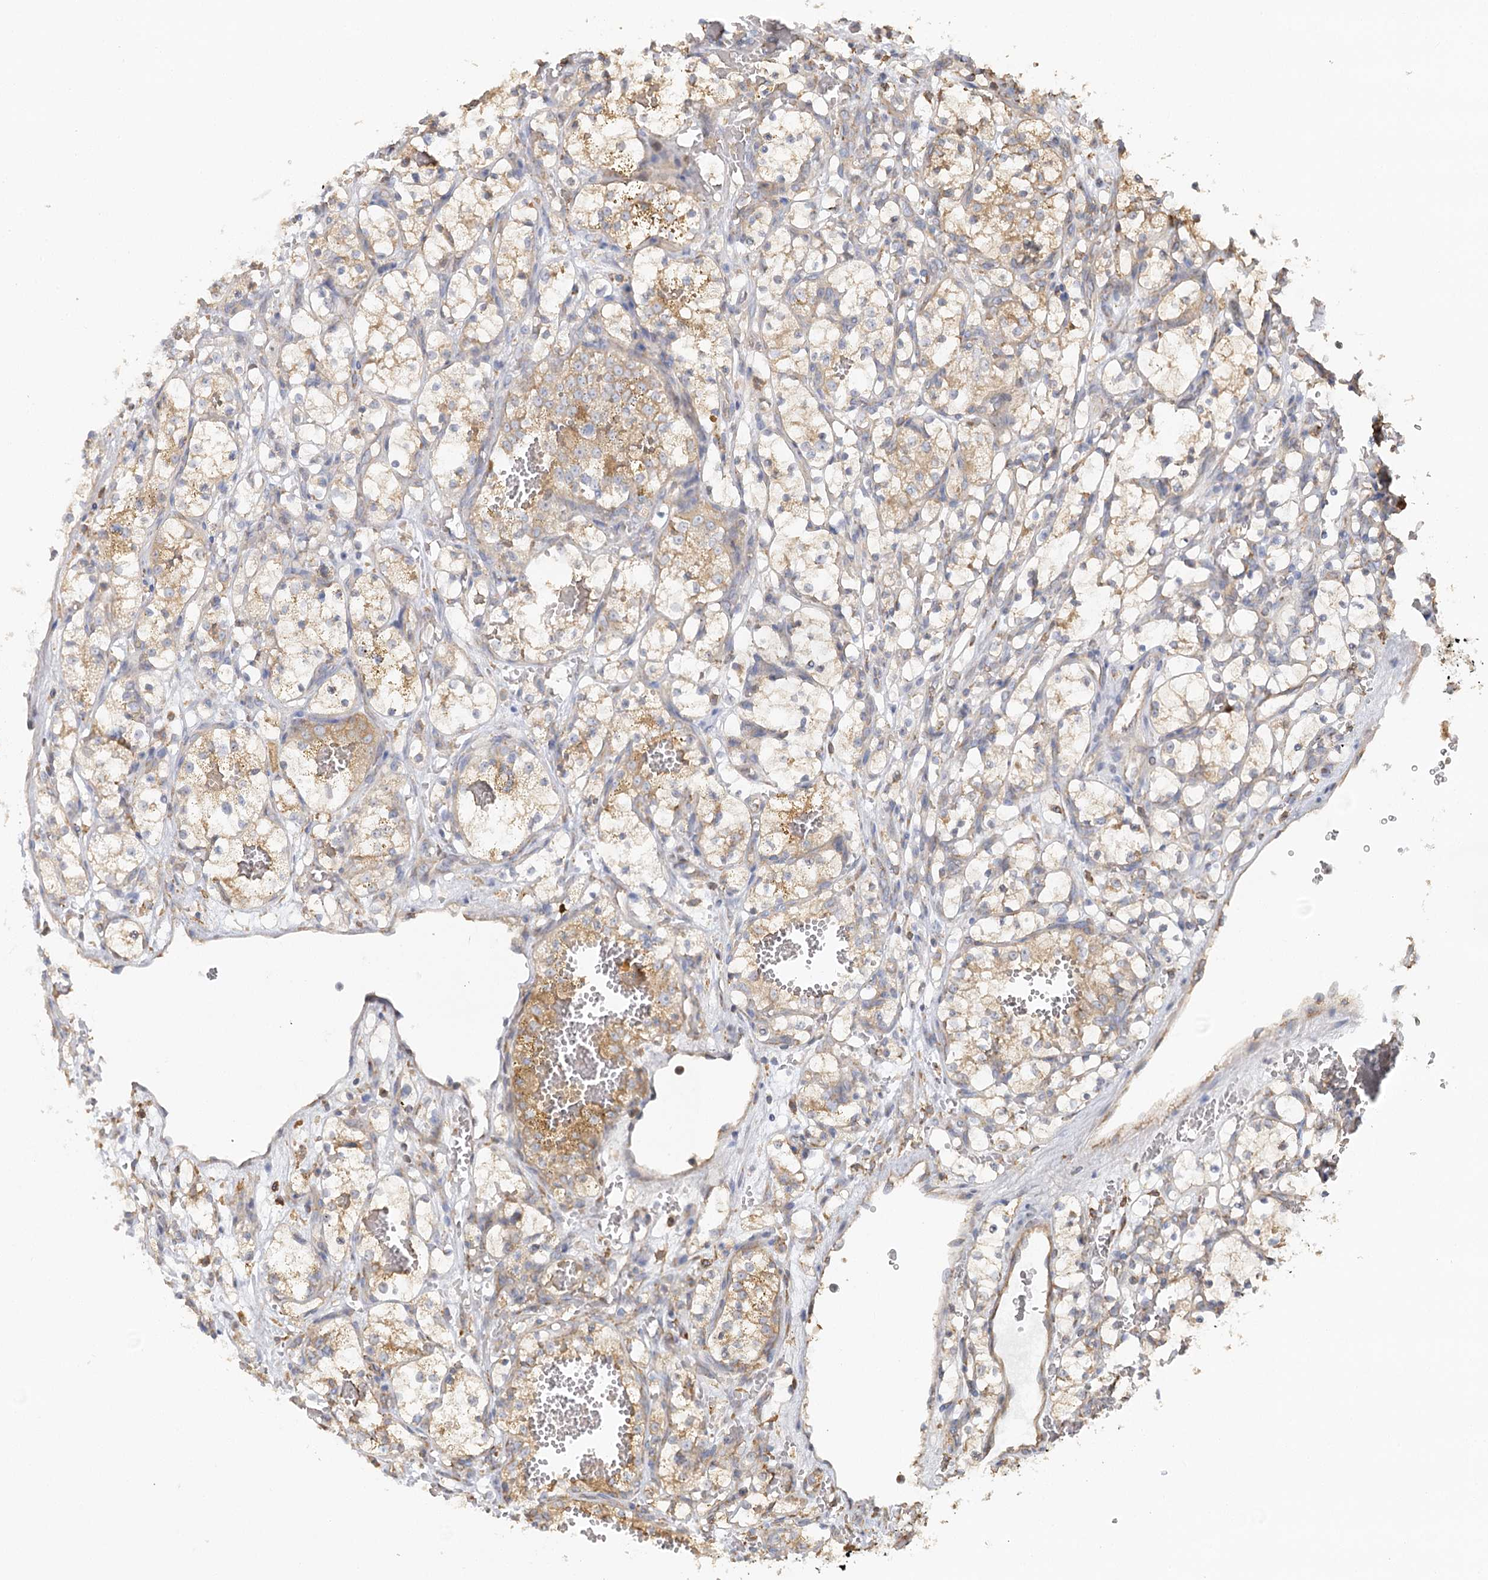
{"staining": {"intensity": "moderate", "quantity": "25%-75%", "location": "cytoplasmic/membranous"}, "tissue": "renal cancer", "cell_type": "Tumor cells", "image_type": "cancer", "snomed": [{"axis": "morphology", "description": "Adenocarcinoma, NOS"}, {"axis": "topography", "description": "Kidney"}], "caption": "Immunohistochemistry histopathology image of human renal cancer (adenocarcinoma) stained for a protein (brown), which shows medium levels of moderate cytoplasmic/membranous positivity in about 25%-75% of tumor cells.", "gene": "ACAP2", "patient": {"sex": "female", "age": 69}}